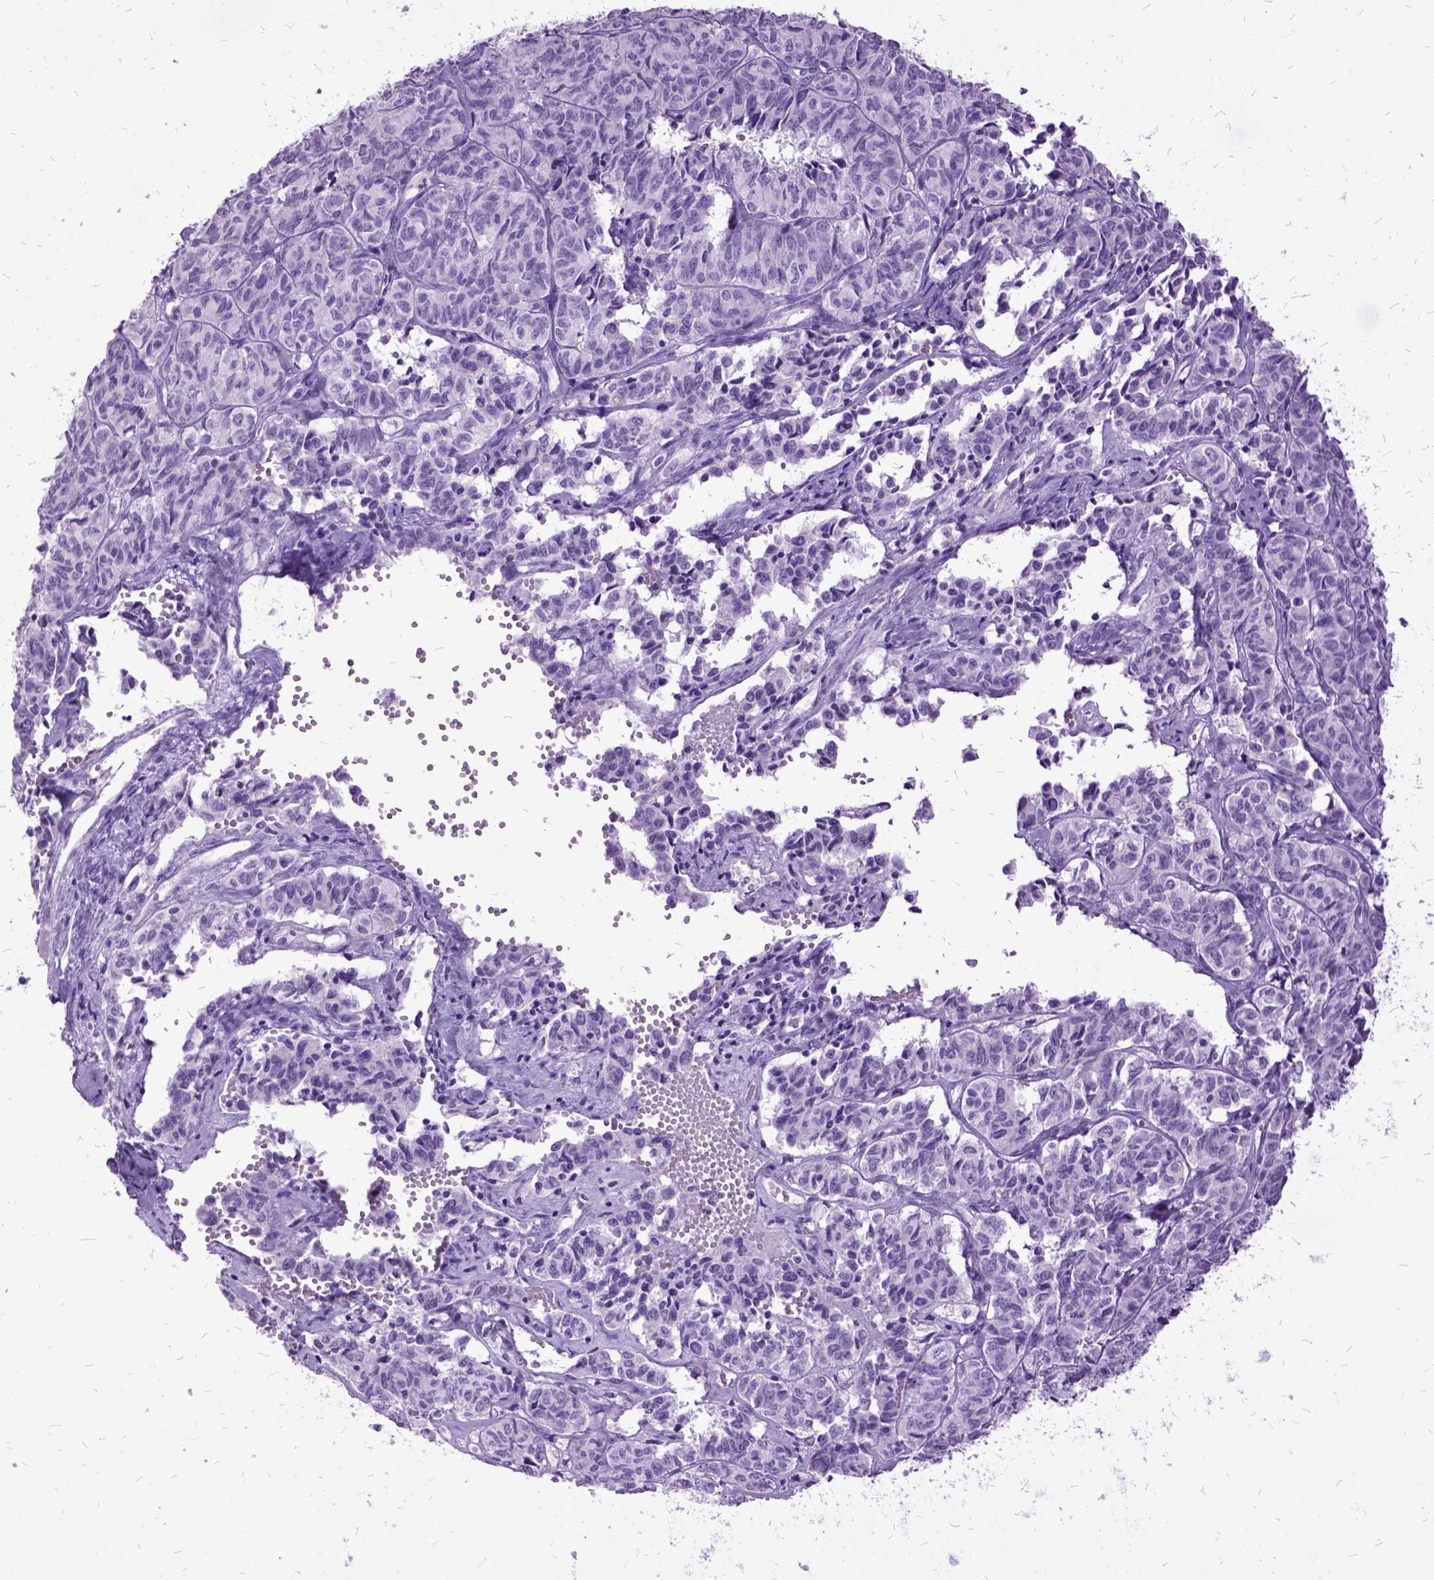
{"staining": {"intensity": "negative", "quantity": "none", "location": "none"}, "tissue": "ovarian cancer", "cell_type": "Tumor cells", "image_type": "cancer", "snomed": [{"axis": "morphology", "description": "Carcinoma, endometroid"}, {"axis": "topography", "description": "Ovary"}], "caption": "Tumor cells are negative for brown protein staining in ovarian cancer (endometroid carcinoma).", "gene": "MME", "patient": {"sex": "female", "age": 80}}